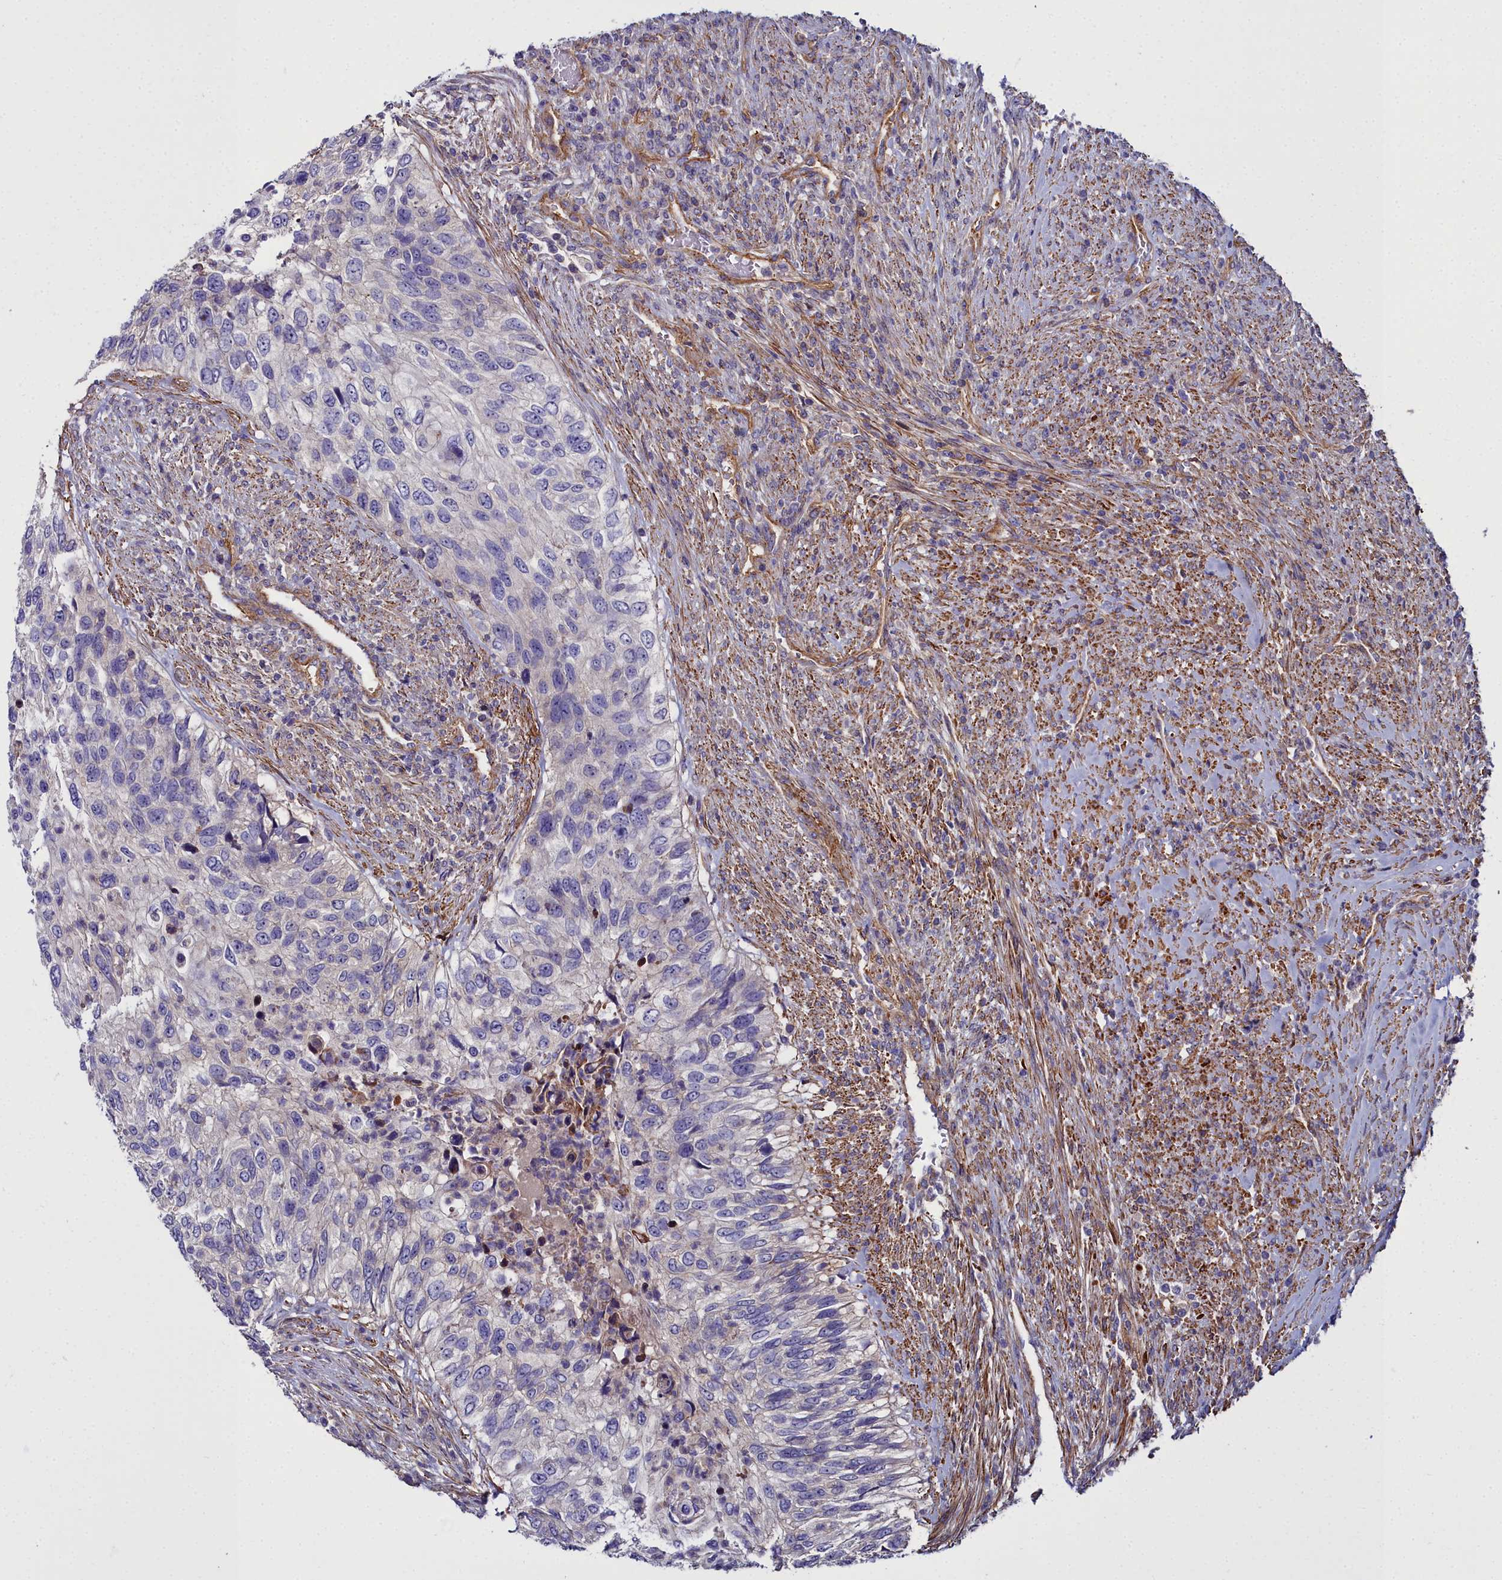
{"staining": {"intensity": "negative", "quantity": "none", "location": "none"}, "tissue": "urothelial cancer", "cell_type": "Tumor cells", "image_type": "cancer", "snomed": [{"axis": "morphology", "description": "Urothelial carcinoma, High grade"}, {"axis": "topography", "description": "Urinary bladder"}], "caption": "There is no significant positivity in tumor cells of urothelial cancer.", "gene": "FADS3", "patient": {"sex": "female", "age": 60}}